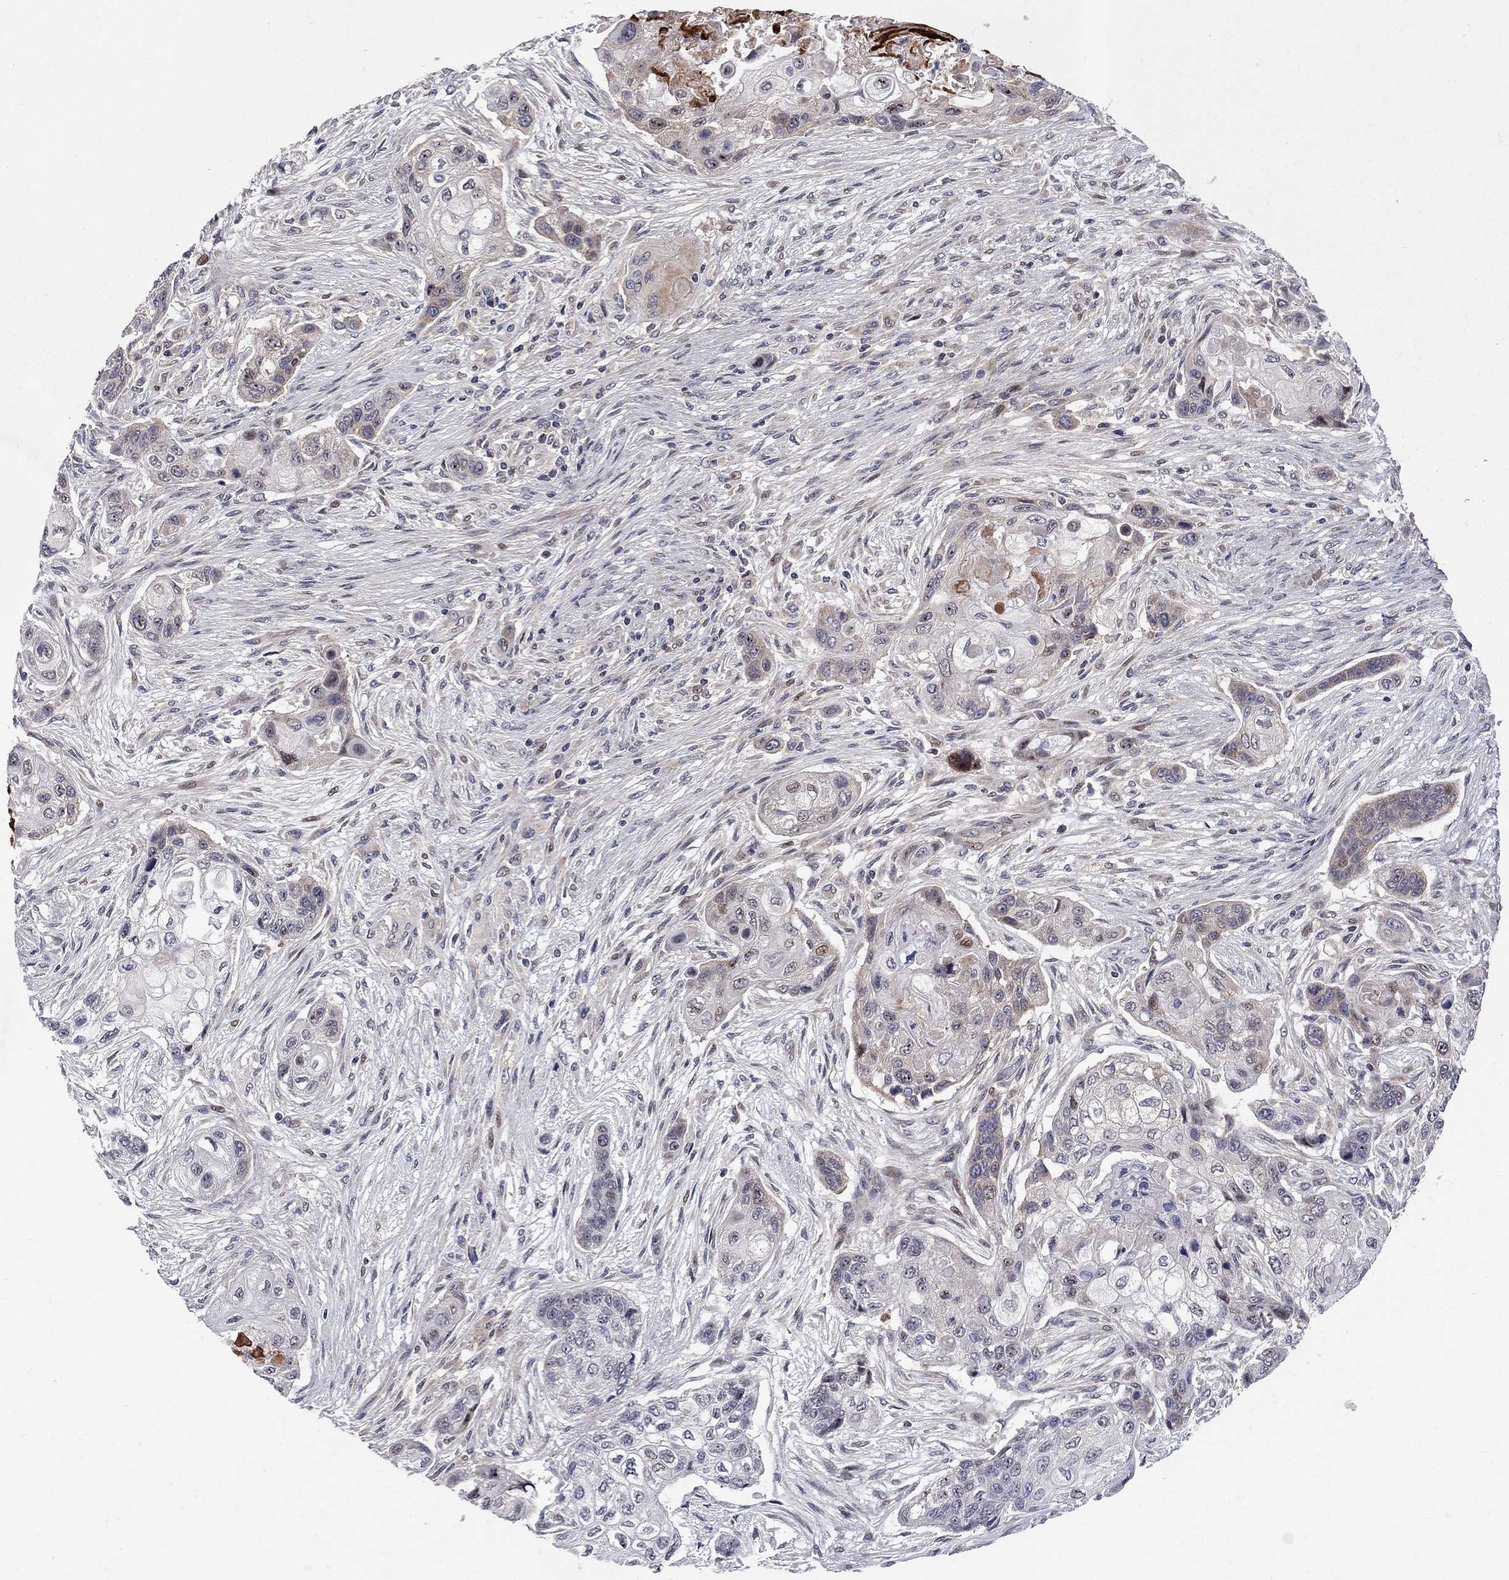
{"staining": {"intensity": "weak", "quantity": "<25%", "location": "cytoplasmic/membranous,nuclear"}, "tissue": "lung cancer", "cell_type": "Tumor cells", "image_type": "cancer", "snomed": [{"axis": "morphology", "description": "Squamous cell carcinoma, NOS"}, {"axis": "topography", "description": "Lung"}], "caption": "Protein analysis of squamous cell carcinoma (lung) exhibits no significant staining in tumor cells.", "gene": "CNOT11", "patient": {"sex": "male", "age": 69}}